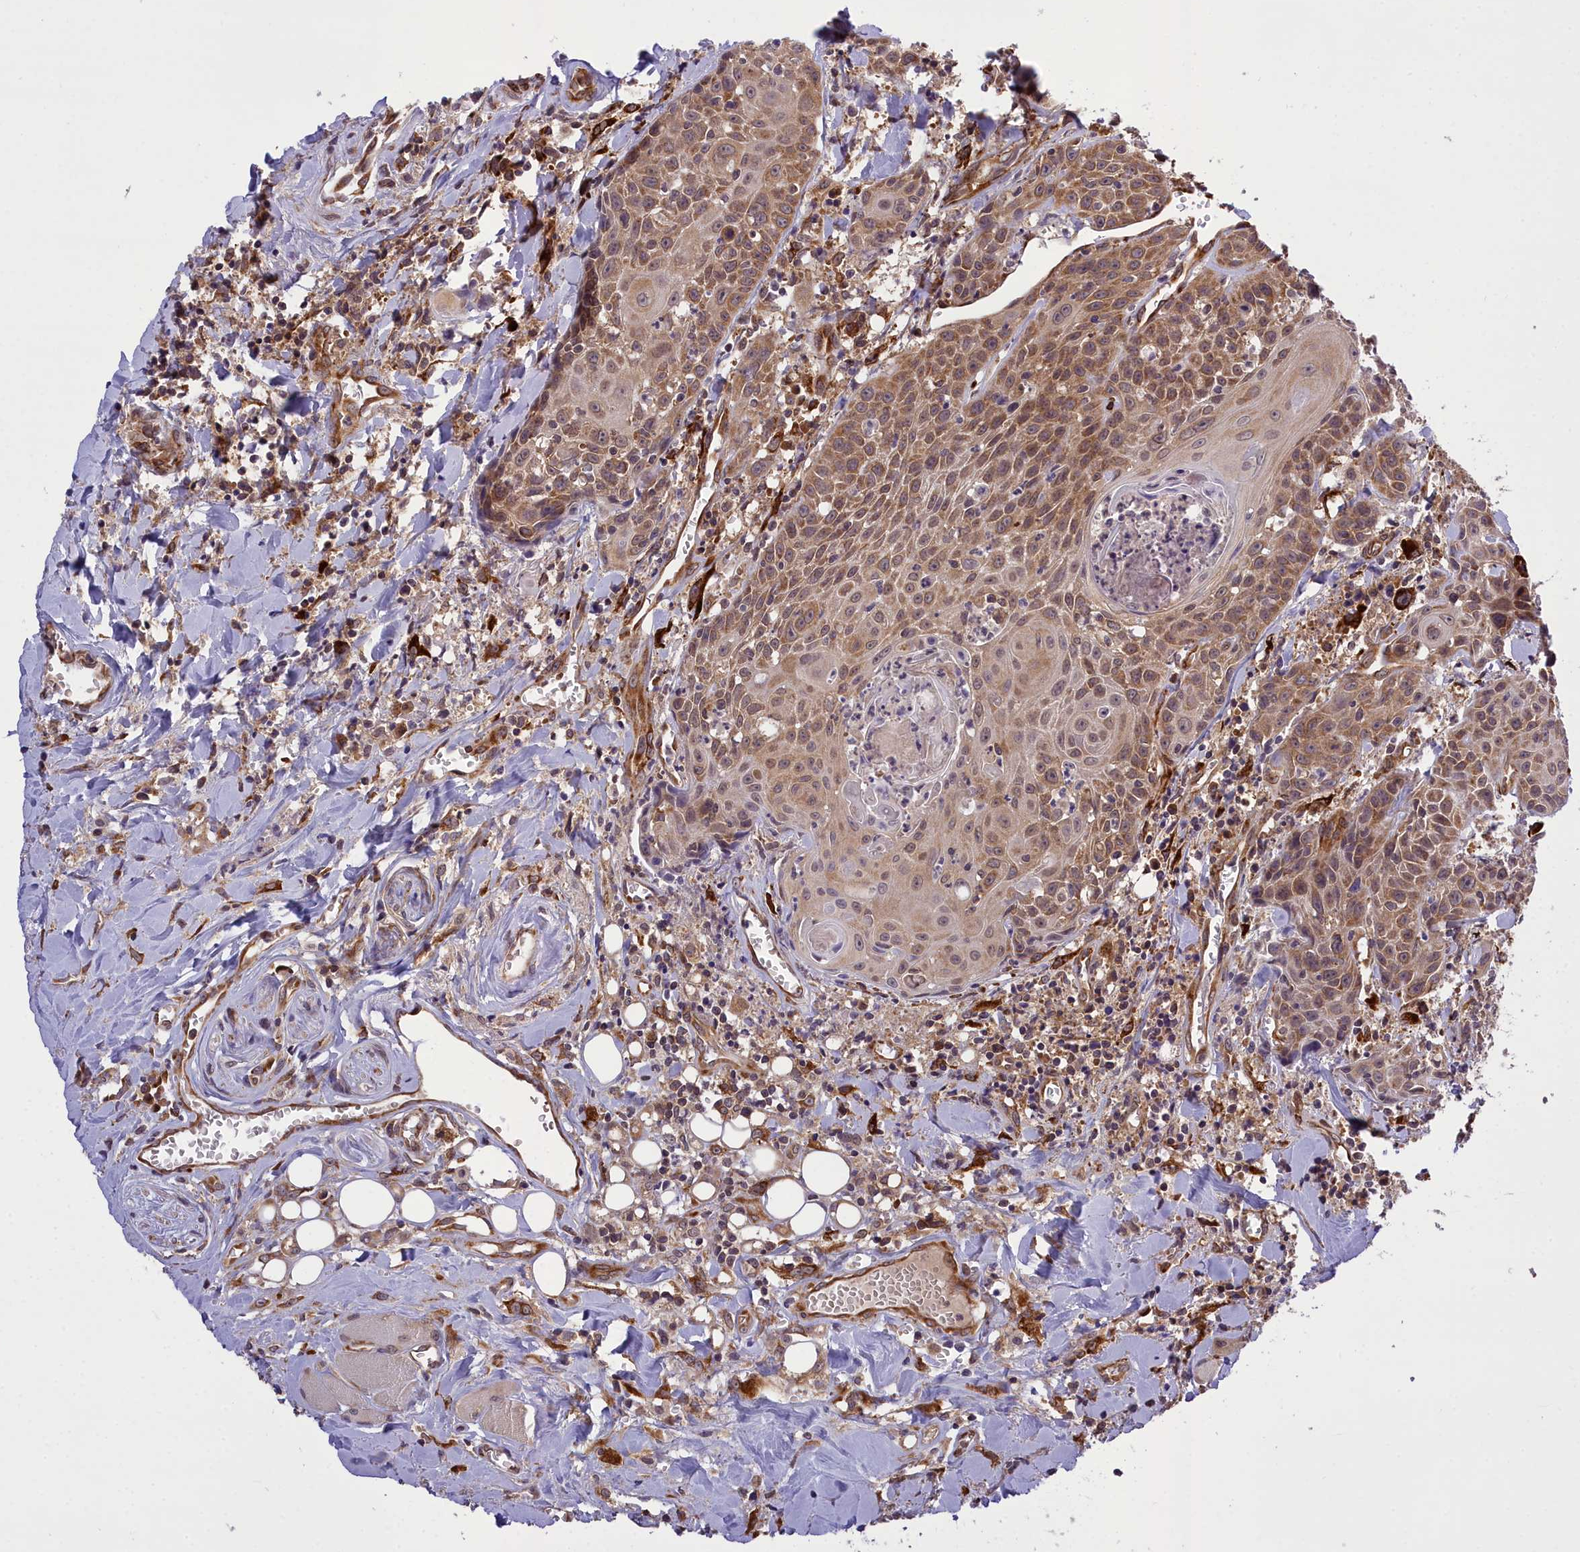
{"staining": {"intensity": "moderate", "quantity": ">75%", "location": "cytoplasmic/membranous,nuclear"}, "tissue": "head and neck cancer", "cell_type": "Tumor cells", "image_type": "cancer", "snomed": [{"axis": "morphology", "description": "Squamous cell carcinoma, NOS"}, {"axis": "topography", "description": "Oral tissue"}, {"axis": "topography", "description": "Head-Neck"}], "caption": "Head and neck cancer stained with a protein marker exhibits moderate staining in tumor cells.", "gene": "DHCR7", "patient": {"sex": "female", "age": 82}}